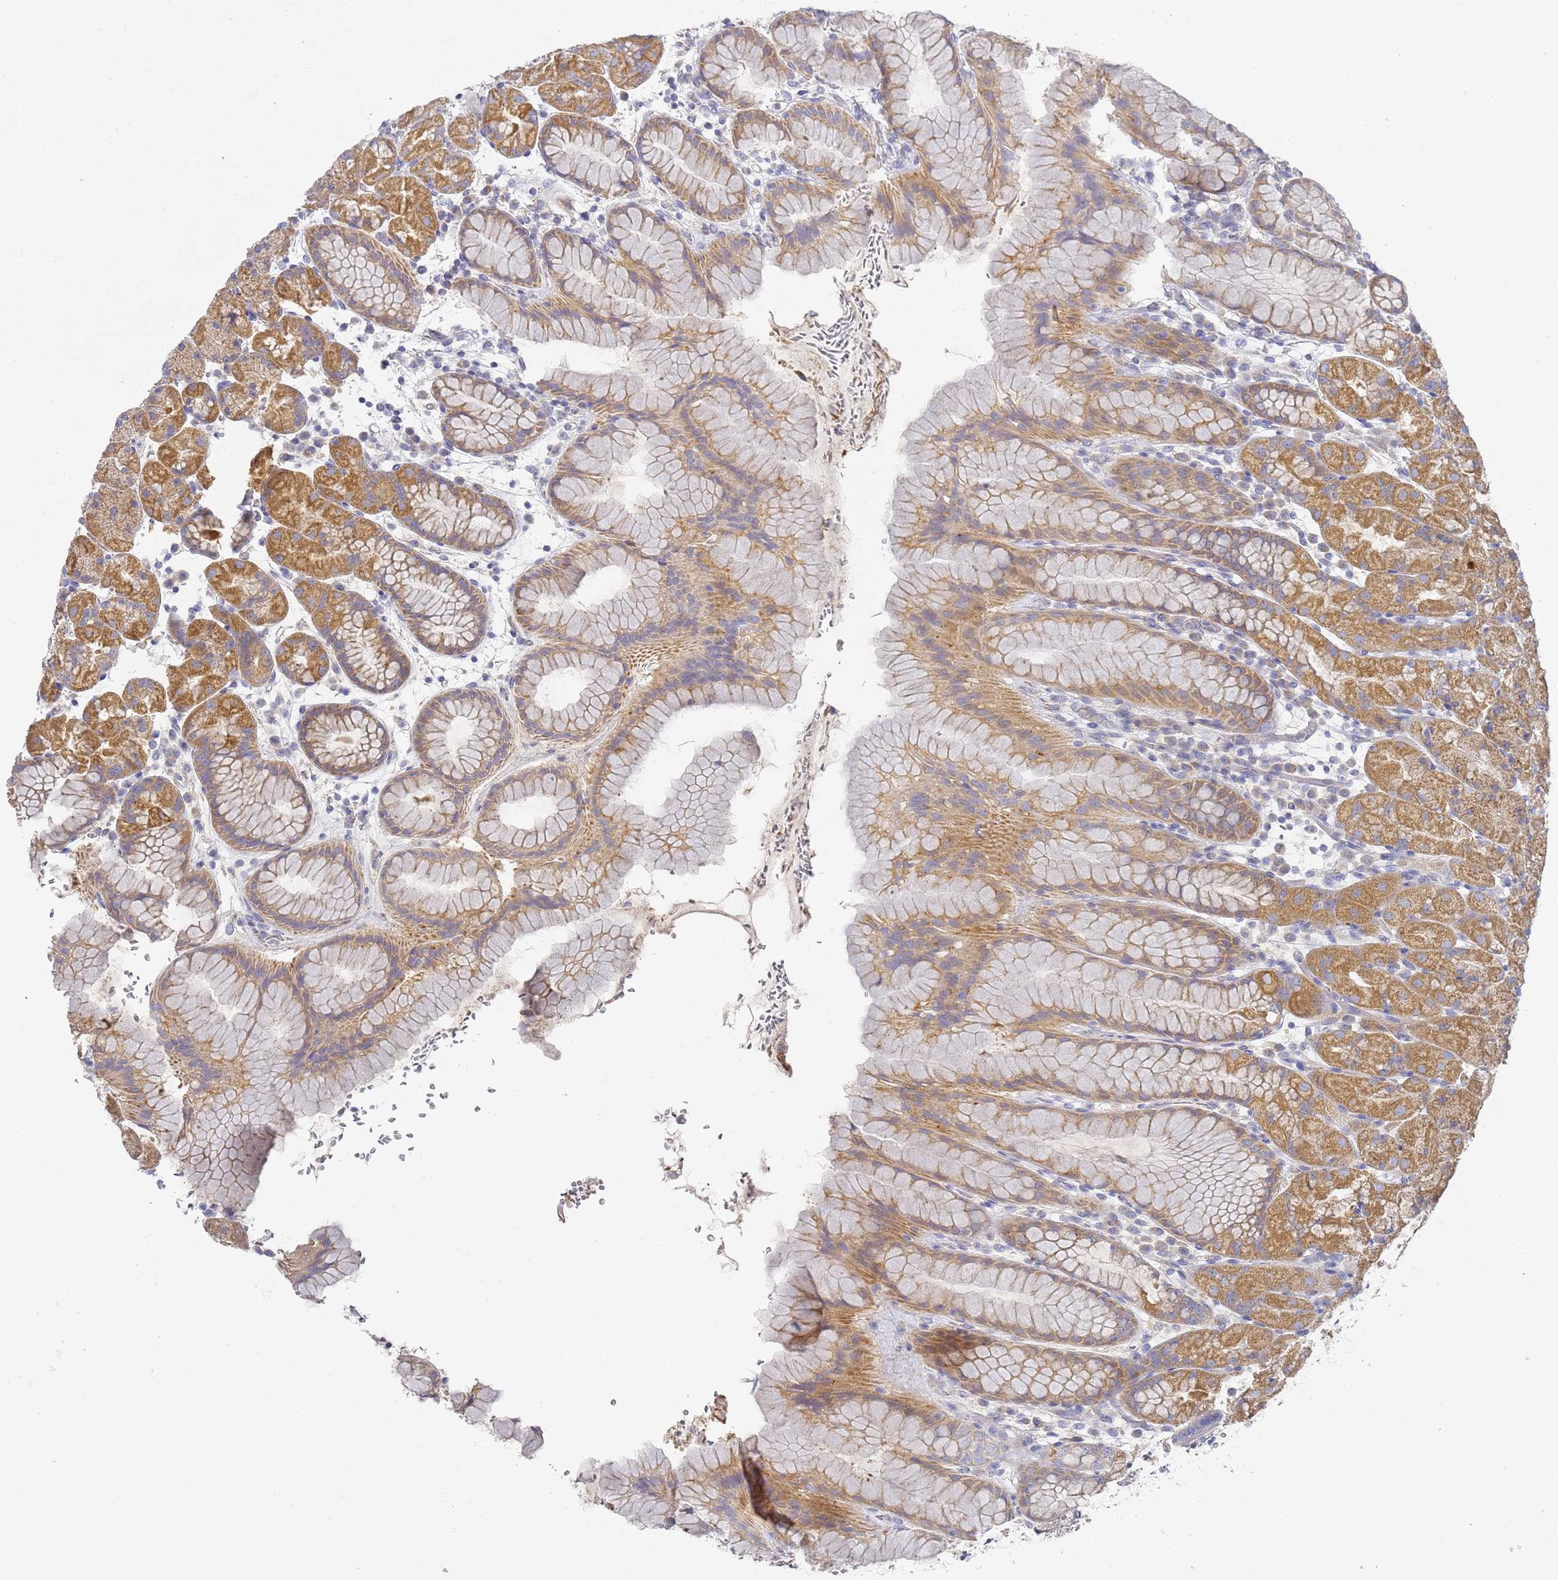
{"staining": {"intensity": "moderate", "quantity": ">75%", "location": "cytoplasmic/membranous"}, "tissue": "stomach", "cell_type": "Glandular cells", "image_type": "normal", "snomed": [{"axis": "morphology", "description": "Normal tissue, NOS"}, {"axis": "topography", "description": "Stomach, upper"}, {"axis": "topography", "description": "Stomach, lower"}], "caption": "Moderate cytoplasmic/membranous staining for a protein is present in approximately >75% of glandular cells of normal stomach using immunohistochemistry (IHC).", "gene": "NPEPPS", "patient": {"sex": "male", "age": 67}}